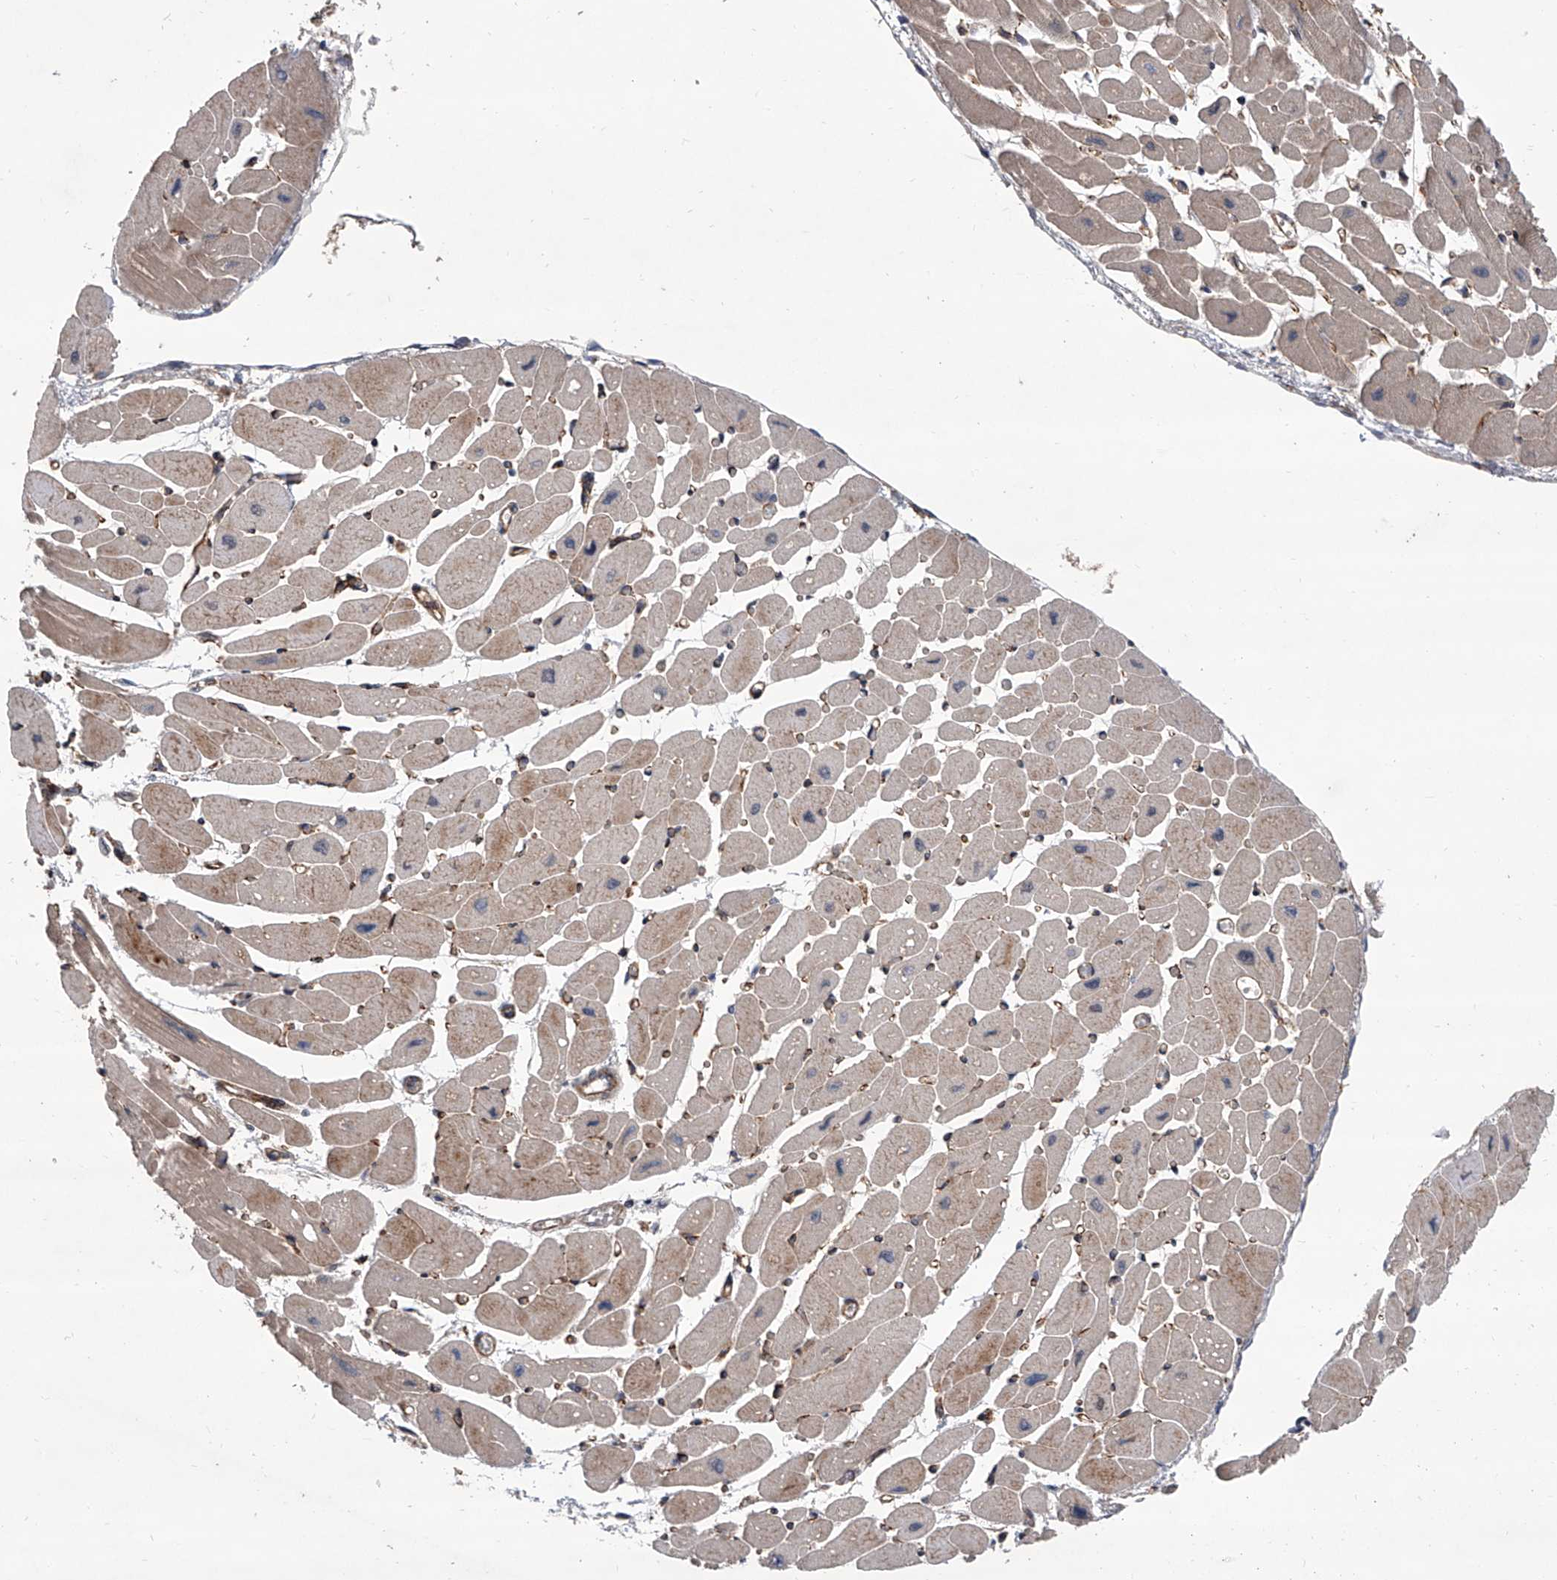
{"staining": {"intensity": "strong", "quantity": "<25%", "location": "cytoplasmic/membranous"}, "tissue": "heart muscle", "cell_type": "Cardiomyocytes", "image_type": "normal", "snomed": [{"axis": "morphology", "description": "Normal tissue, NOS"}, {"axis": "topography", "description": "Heart"}], "caption": "The micrograph demonstrates a brown stain indicating the presence of a protein in the cytoplasmic/membranous of cardiomyocytes in heart muscle.", "gene": "USP47", "patient": {"sex": "female", "age": 54}}